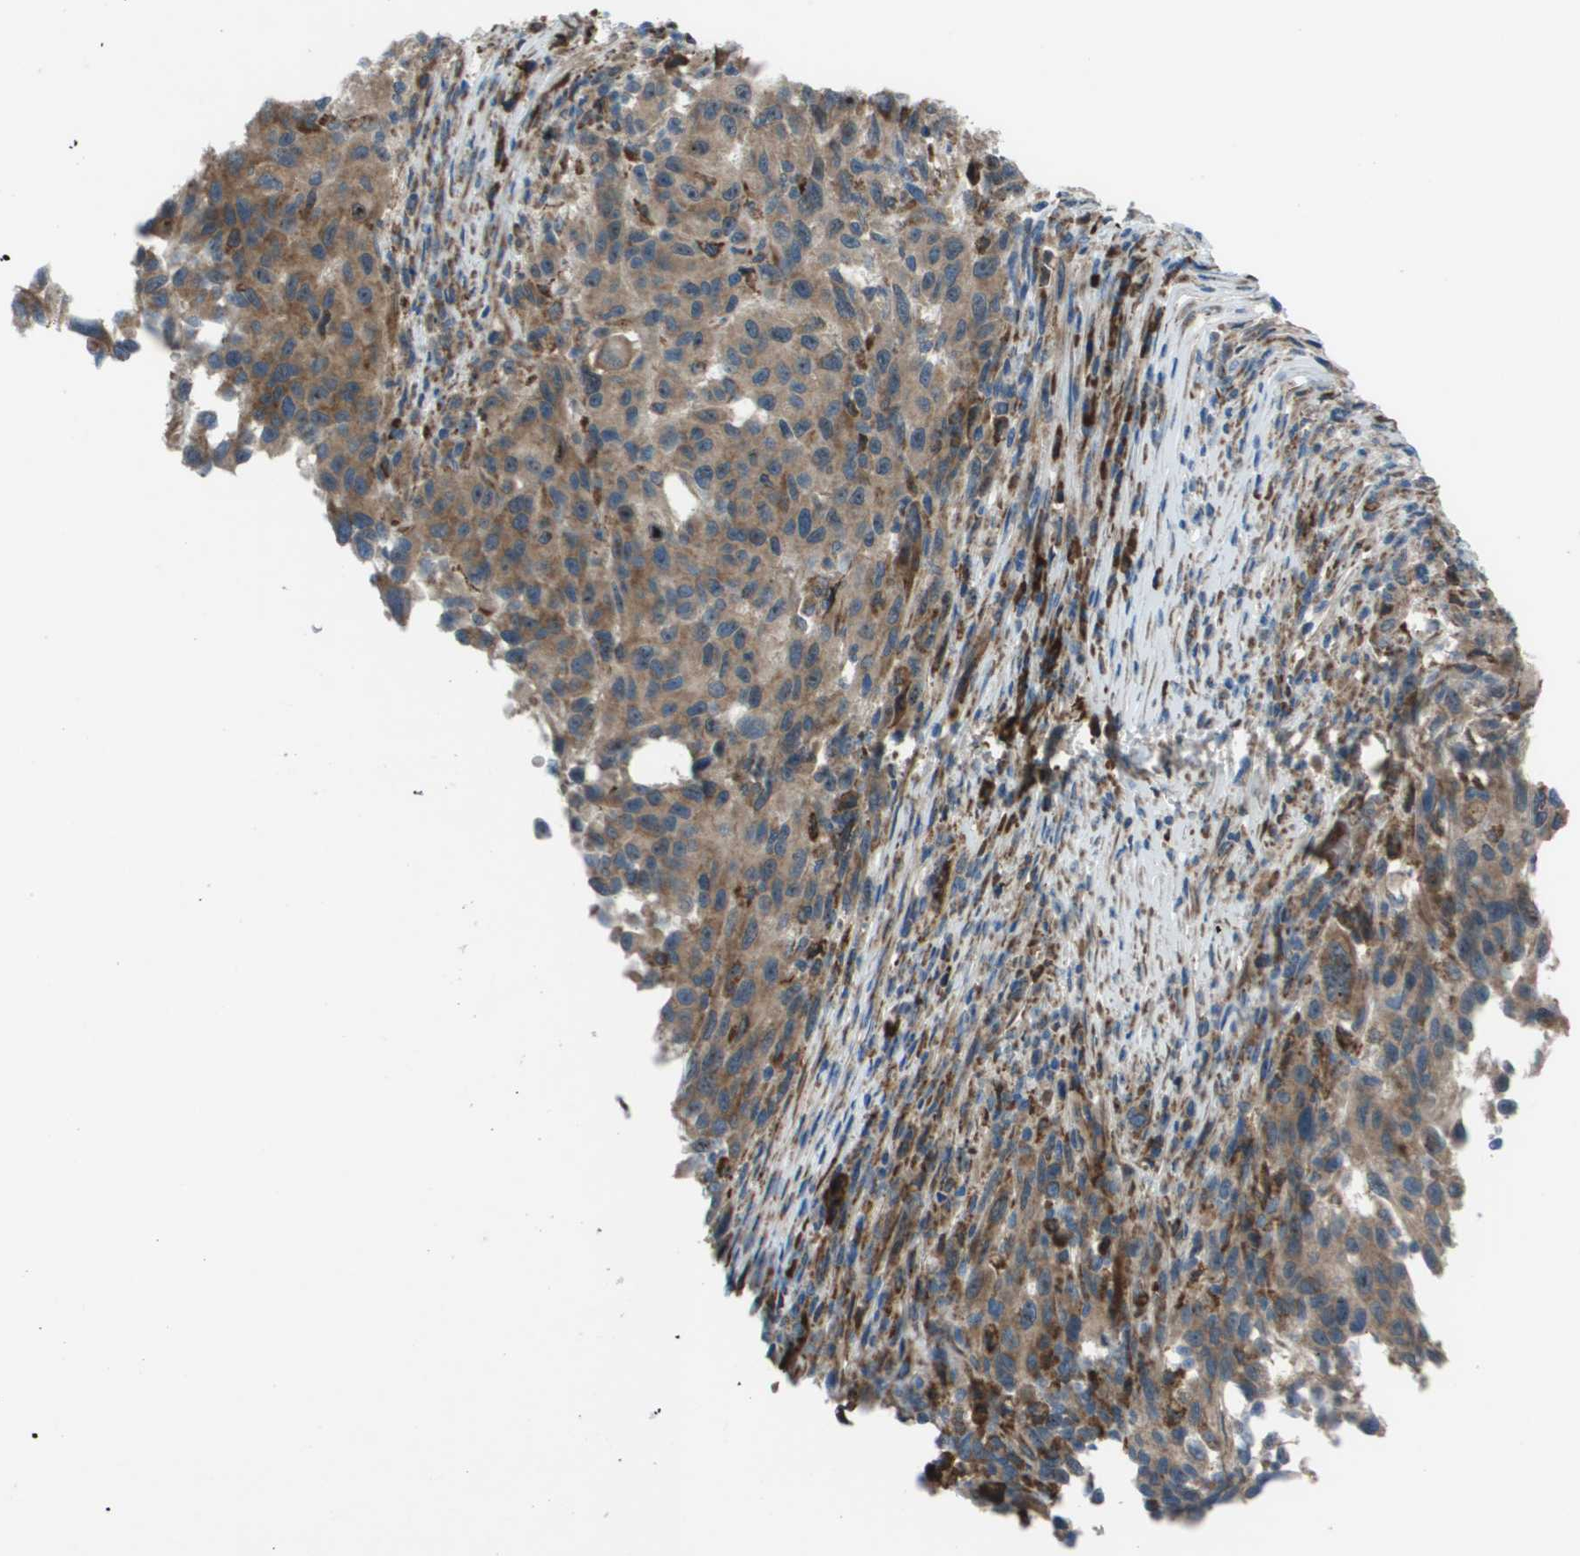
{"staining": {"intensity": "weak", "quantity": ">75%", "location": "cytoplasmic/membranous"}, "tissue": "melanoma", "cell_type": "Tumor cells", "image_type": "cancer", "snomed": [{"axis": "morphology", "description": "Malignant melanoma, Metastatic site"}, {"axis": "topography", "description": "Lymph node"}], "caption": "About >75% of tumor cells in melanoma reveal weak cytoplasmic/membranous protein positivity as visualized by brown immunohistochemical staining.", "gene": "UTS2", "patient": {"sex": "male", "age": 61}}